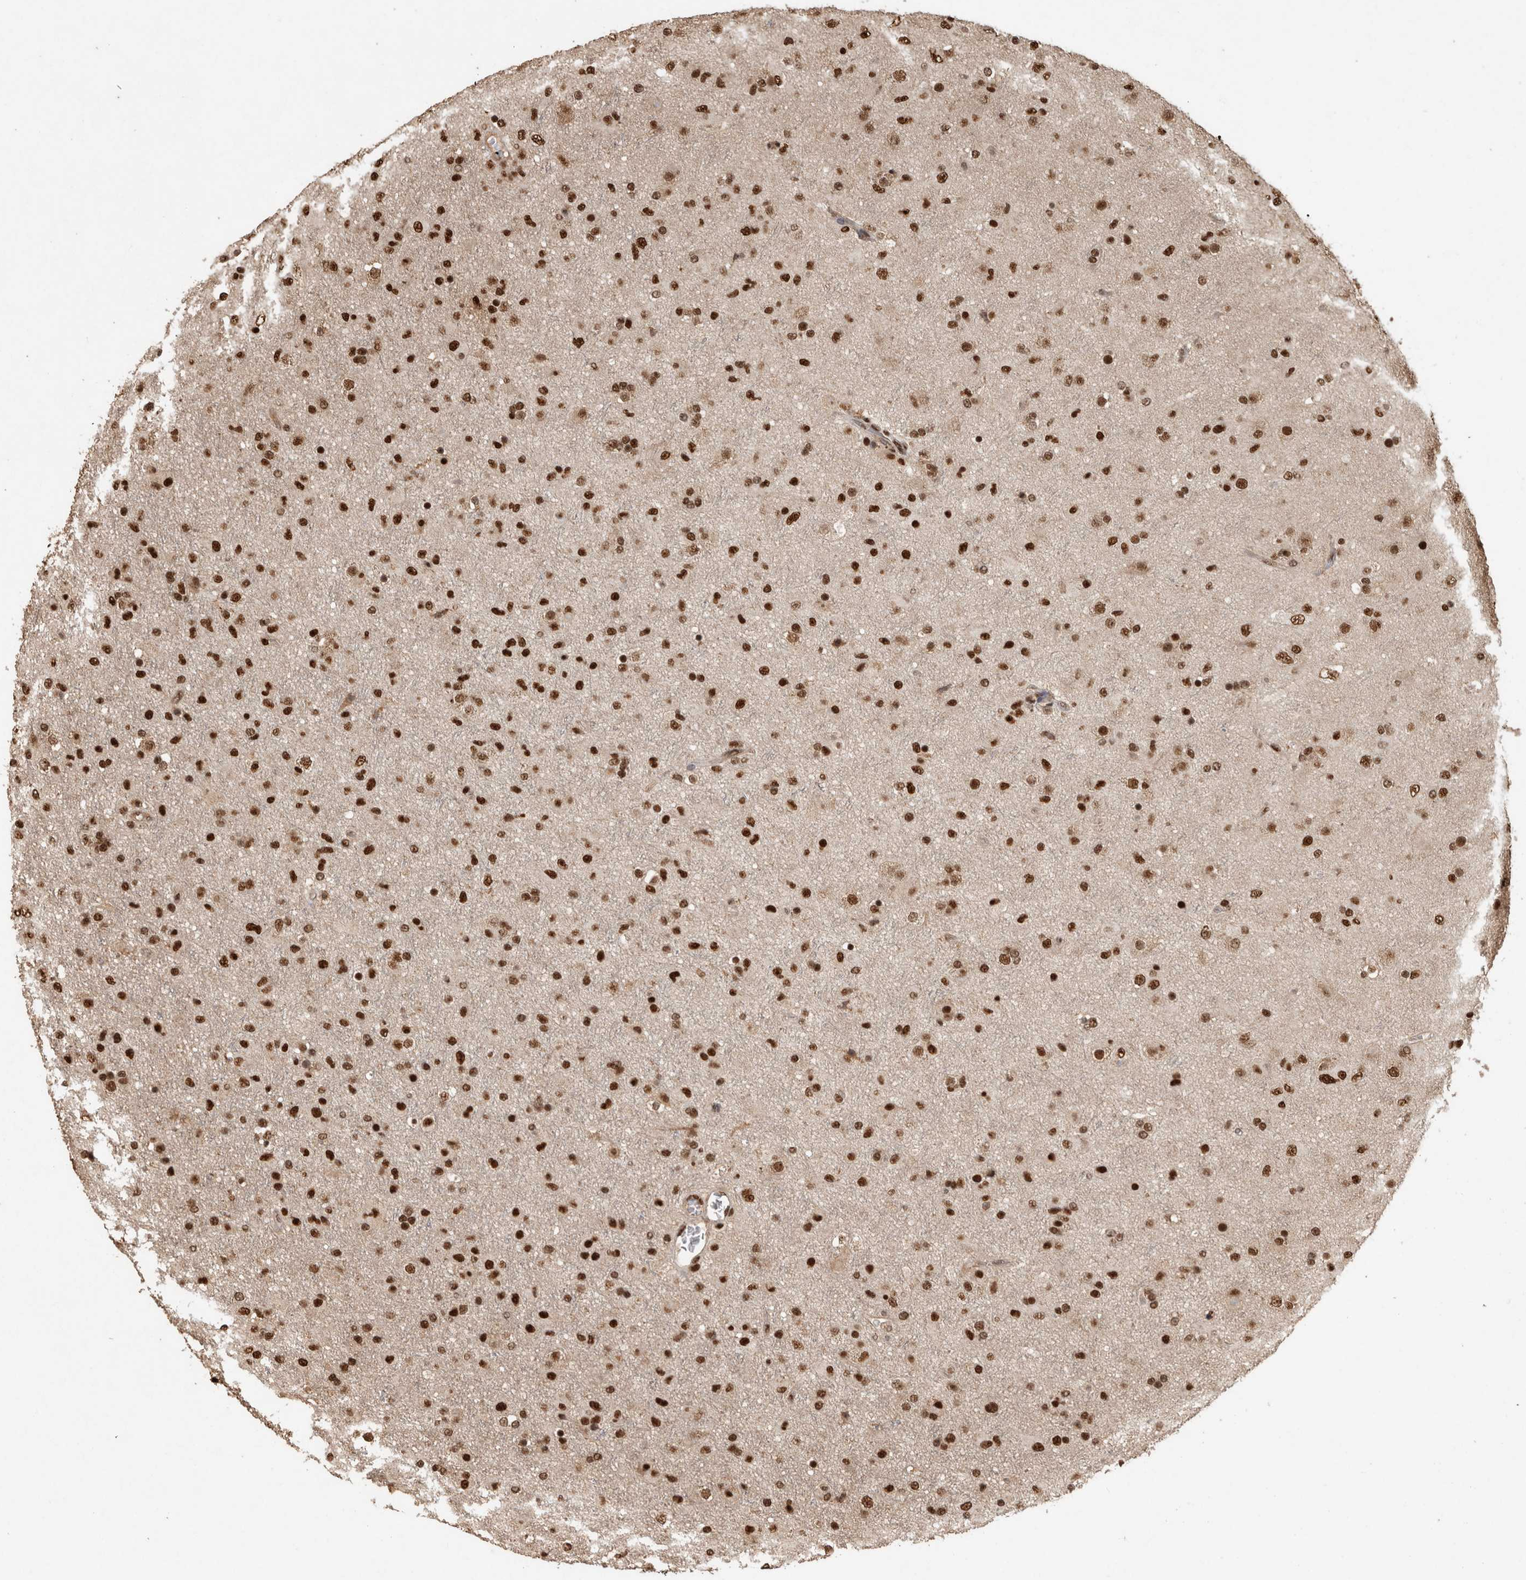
{"staining": {"intensity": "strong", "quantity": ">75%", "location": "nuclear"}, "tissue": "glioma", "cell_type": "Tumor cells", "image_type": "cancer", "snomed": [{"axis": "morphology", "description": "Glioma, malignant, Low grade"}, {"axis": "topography", "description": "Brain"}], "caption": "Immunohistochemical staining of low-grade glioma (malignant) shows high levels of strong nuclear staining in about >75% of tumor cells.", "gene": "RAD50", "patient": {"sex": "male", "age": 65}}